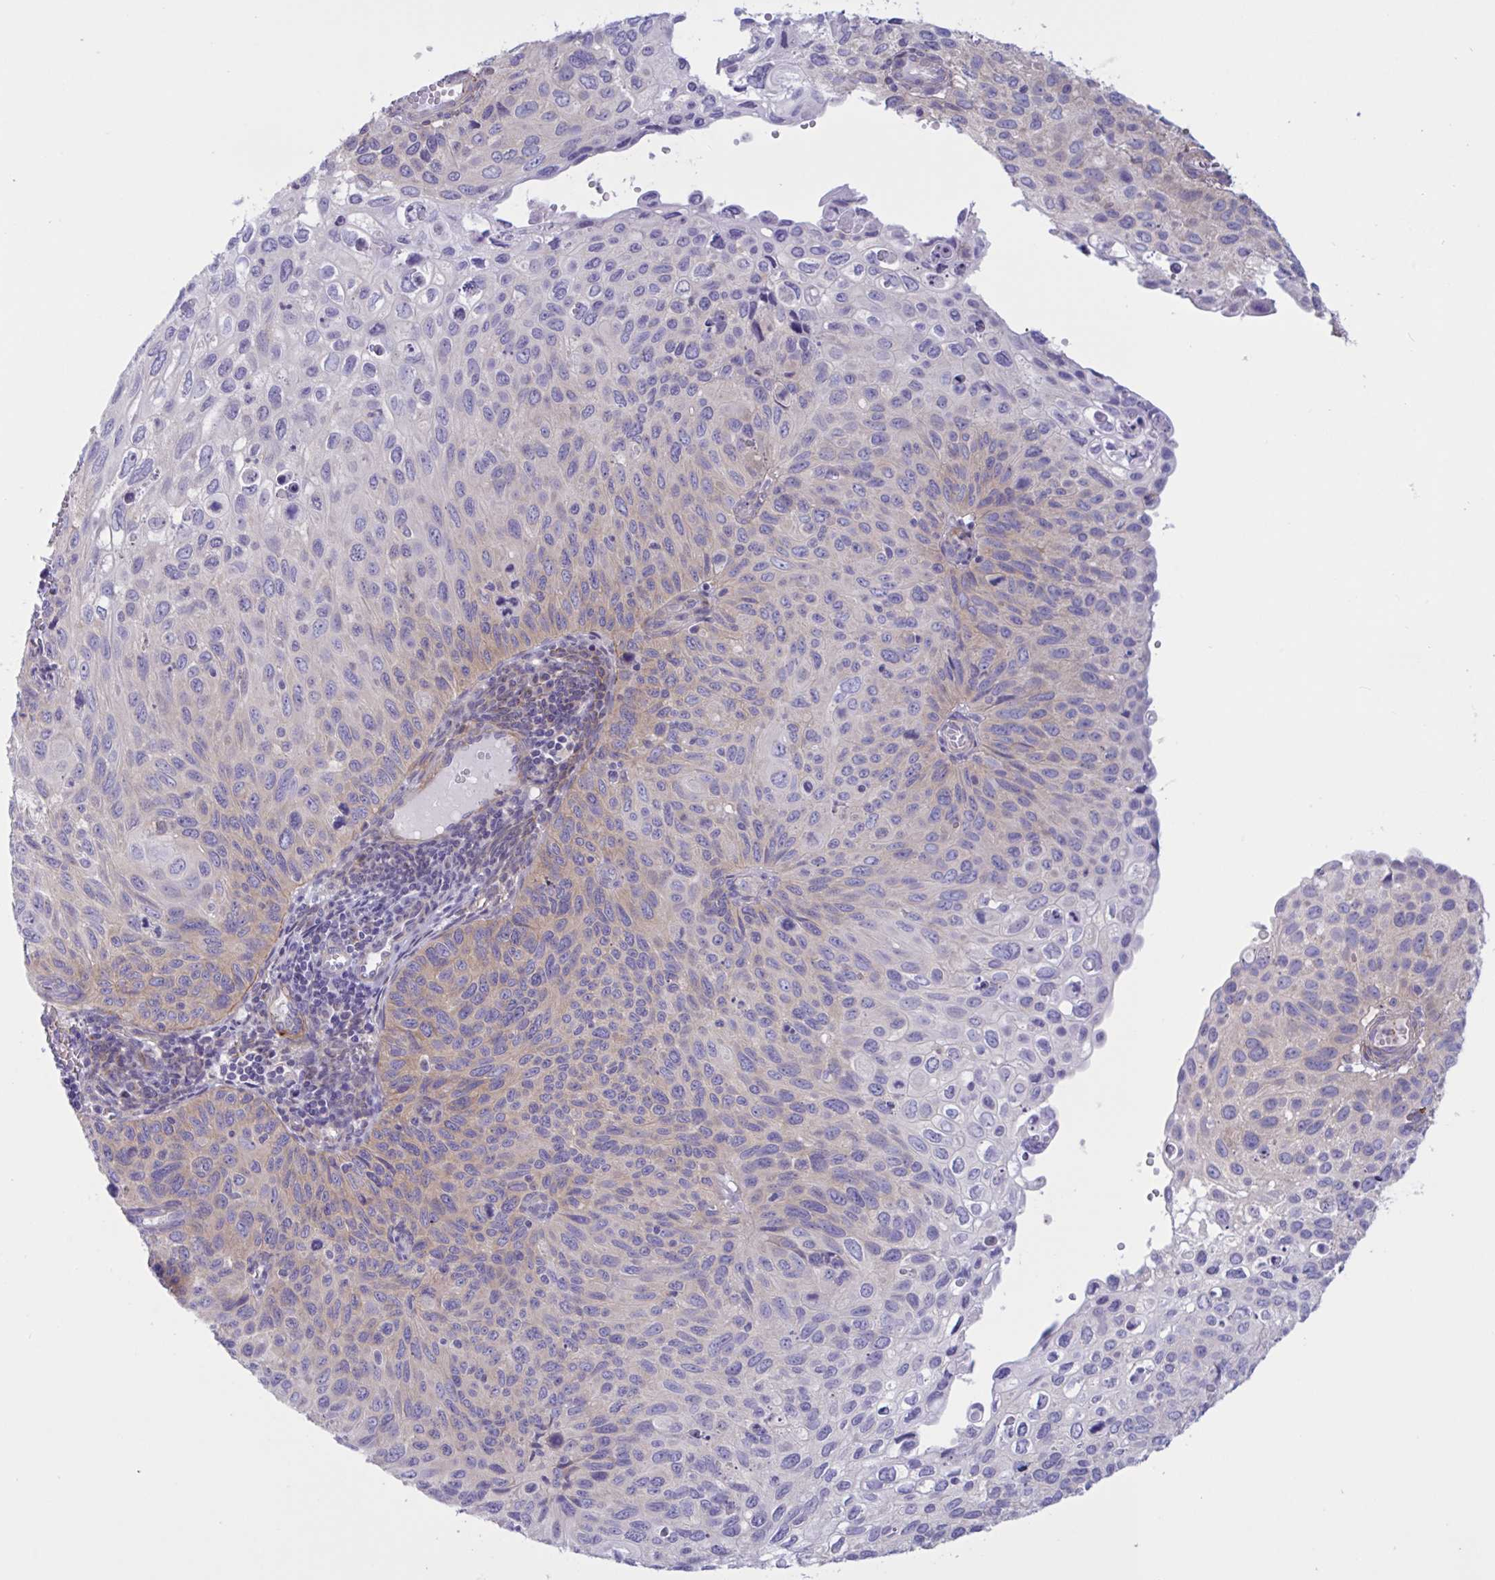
{"staining": {"intensity": "weak", "quantity": "<25%", "location": "cytoplasmic/membranous"}, "tissue": "cervical cancer", "cell_type": "Tumor cells", "image_type": "cancer", "snomed": [{"axis": "morphology", "description": "Squamous cell carcinoma, NOS"}, {"axis": "topography", "description": "Cervix"}], "caption": "There is no significant staining in tumor cells of cervical cancer (squamous cell carcinoma). (Brightfield microscopy of DAB (3,3'-diaminobenzidine) immunohistochemistry (IHC) at high magnification).", "gene": "OXLD1", "patient": {"sex": "female", "age": 70}}